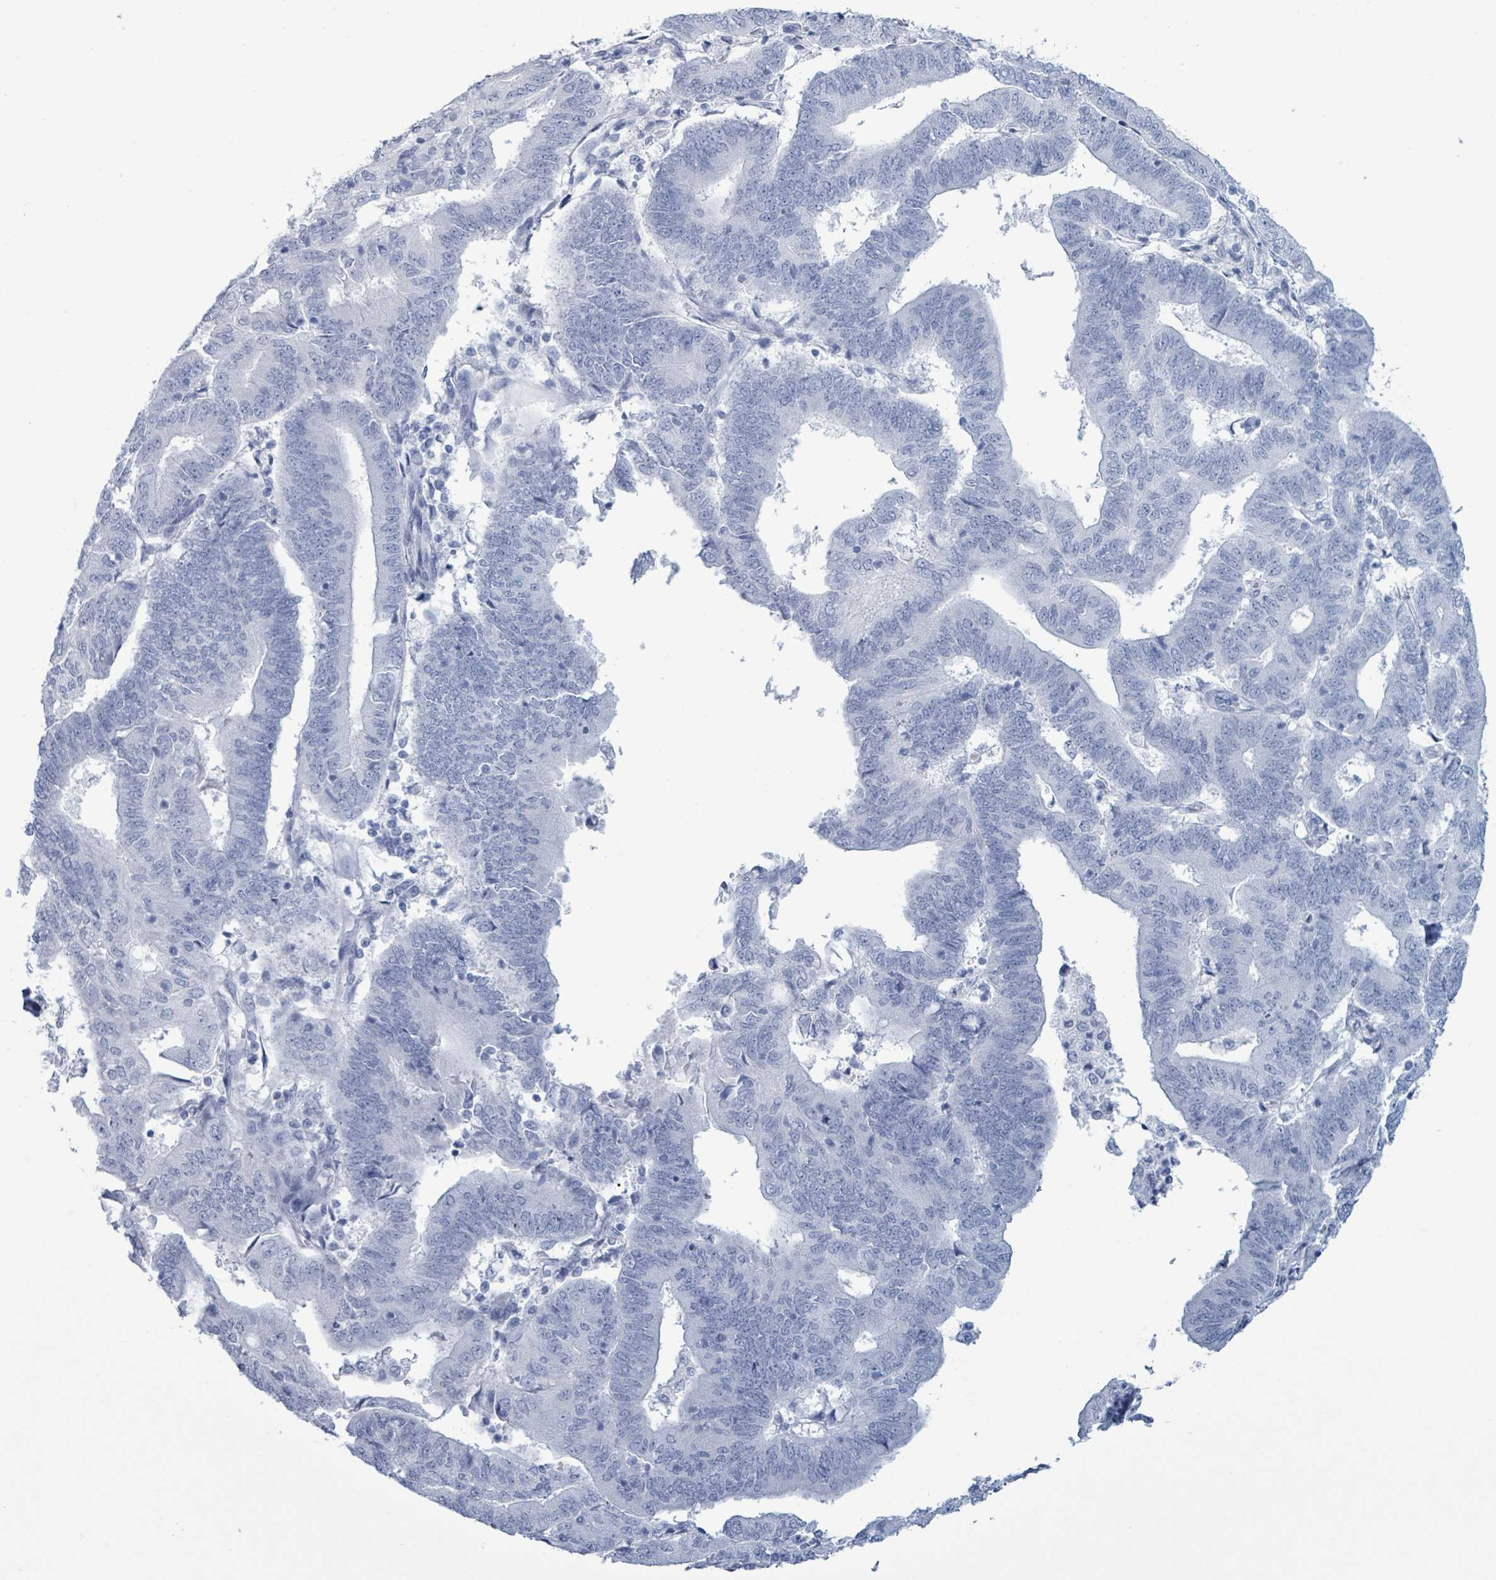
{"staining": {"intensity": "negative", "quantity": "none", "location": "none"}, "tissue": "endometrial cancer", "cell_type": "Tumor cells", "image_type": "cancer", "snomed": [{"axis": "morphology", "description": "Adenocarcinoma, NOS"}, {"axis": "topography", "description": "Endometrium"}], "caption": "The IHC histopathology image has no significant positivity in tumor cells of adenocarcinoma (endometrial) tissue.", "gene": "NKX2-1", "patient": {"sex": "female", "age": 70}}